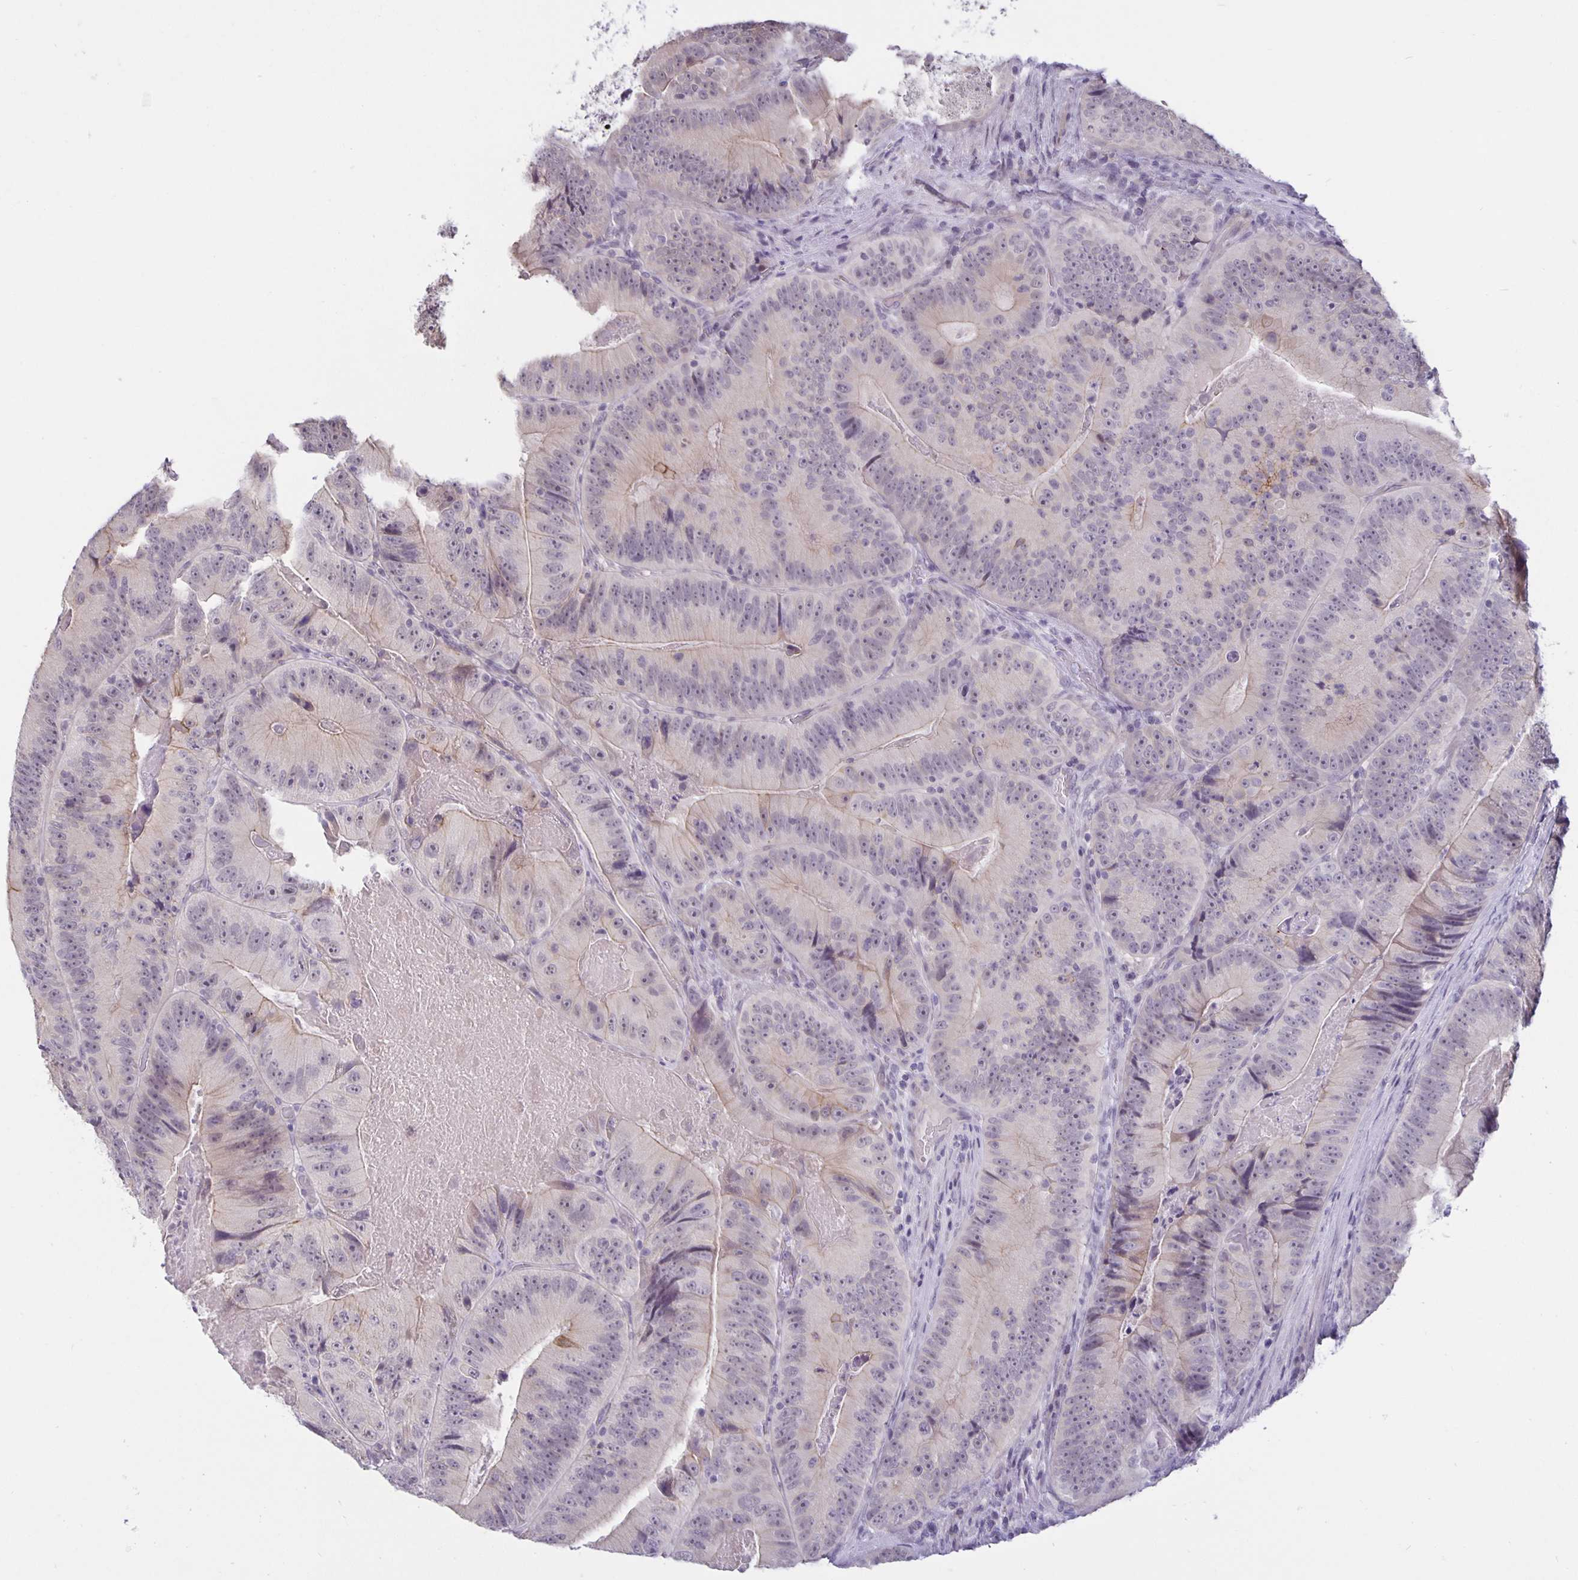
{"staining": {"intensity": "negative", "quantity": "none", "location": "none"}, "tissue": "colorectal cancer", "cell_type": "Tumor cells", "image_type": "cancer", "snomed": [{"axis": "morphology", "description": "Adenocarcinoma, NOS"}, {"axis": "topography", "description": "Colon"}], "caption": "The immunohistochemistry micrograph has no significant staining in tumor cells of adenocarcinoma (colorectal) tissue. Nuclei are stained in blue.", "gene": "ARVCF", "patient": {"sex": "female", "age": 86}}